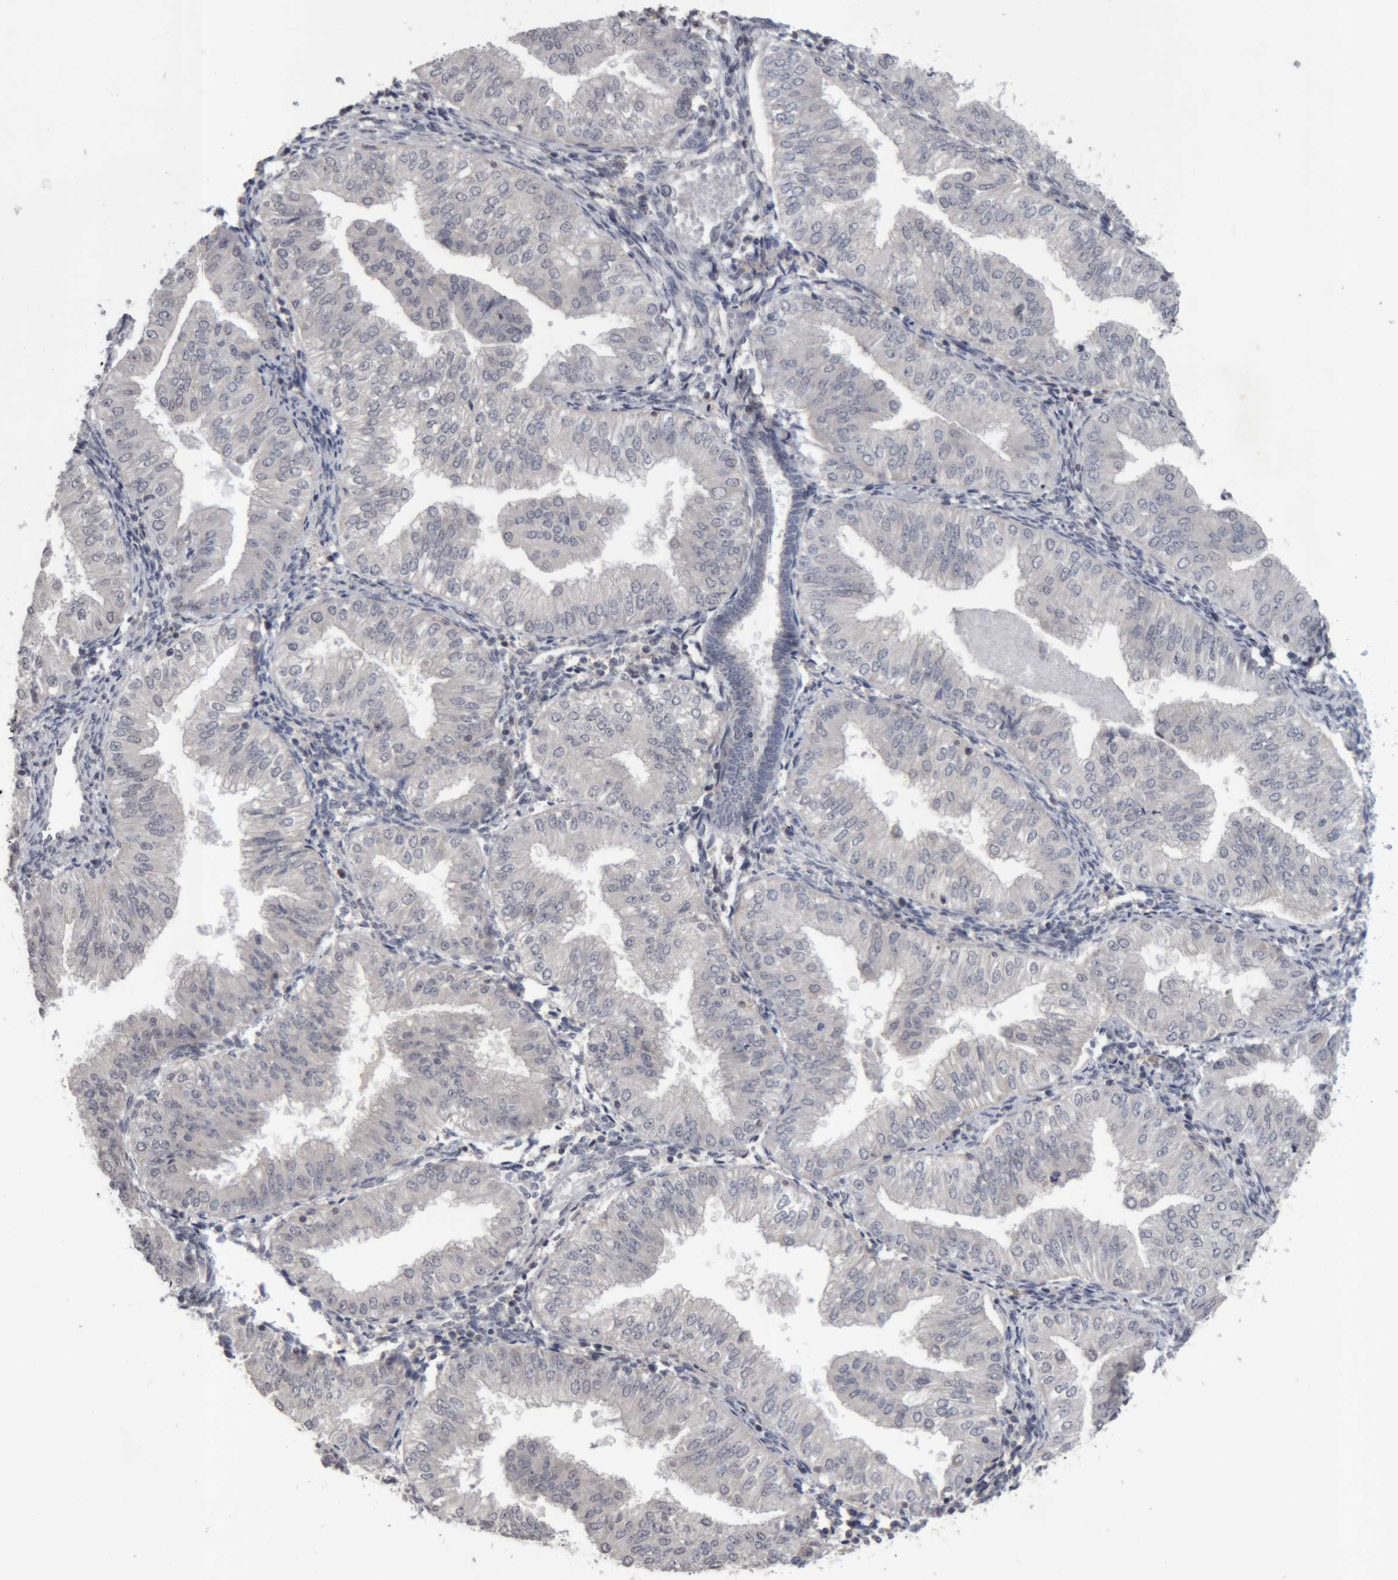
{"staining": {"intensity": "negative", "quantity": "none", "location": "none"}, "tissue": "endometrial cancer", "cell_type": "Tumor cells", "image_type": "cancer", "snomed": [{"axis": "morphology", "description": "Normal tissue, NOS"}, {"axis": "morphology", "description": "Adenocarcinoma, NOS"}, {"axis": "topography", "description": "Endometrium"}], "caption": "Endometrial adenocarcinoma was stained to show a protein in brown. There is no significant staining in tumor cells.", "gene": "NFATC2", "patient": {"sex": "female", "age": 53}}